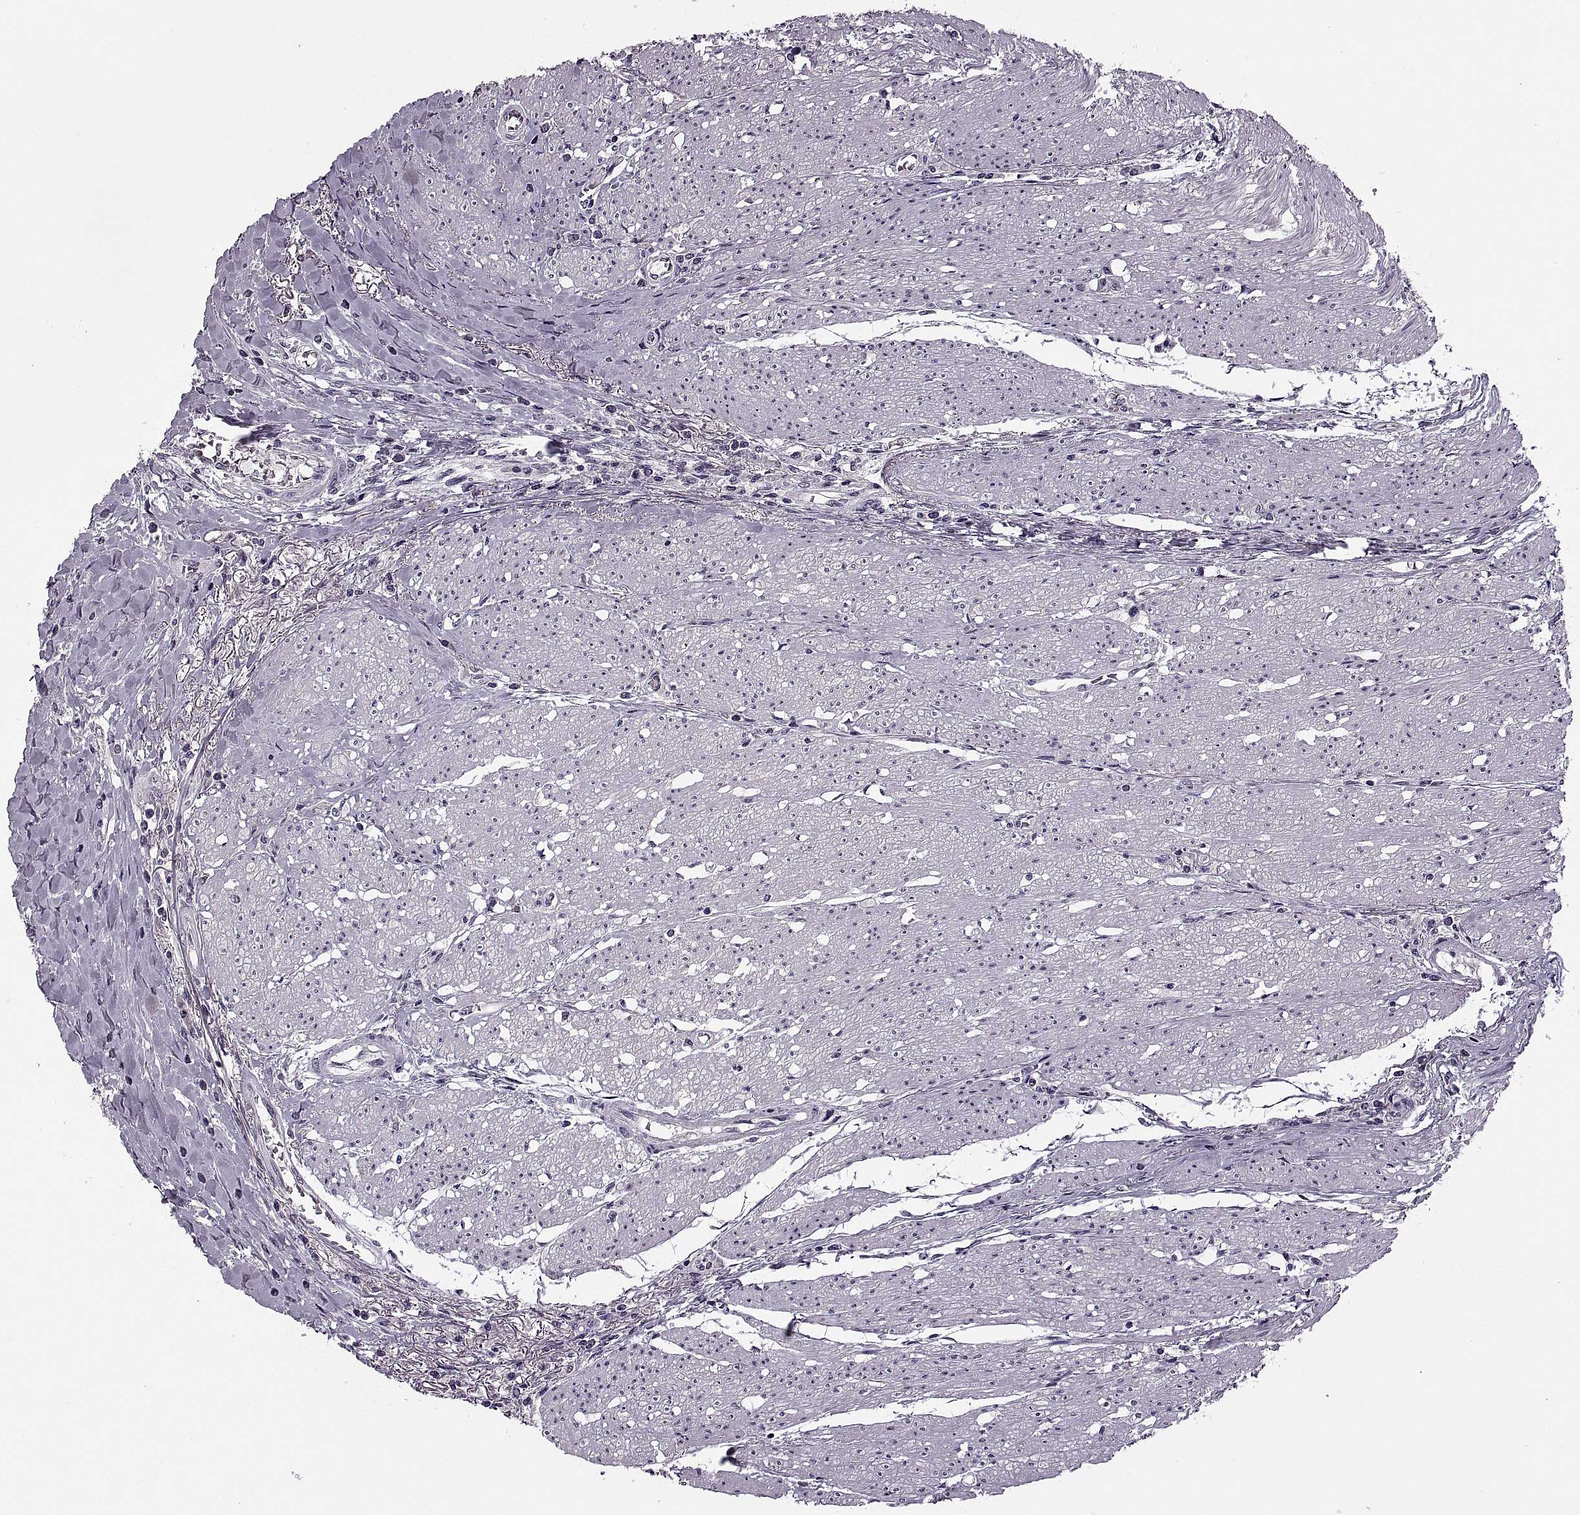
{"staining": {"intensity": "negative", "quantity": "none", "location": "none"}, "tissue": "colorectal cancer", "cell_type": "Tumor cells", "image_type": "cancer", "snomed": [{"axis": "morphology", "description": "Adenocarcinoma, NOS"}, {"axis": "topography", "description": "Rectum"}], "caption": "IHC of human colorectal adenocarcinoma reveals no positivity in tumor cells.", "gene": "PAGE5", "patient": {"sex": "male", "age": 59}}